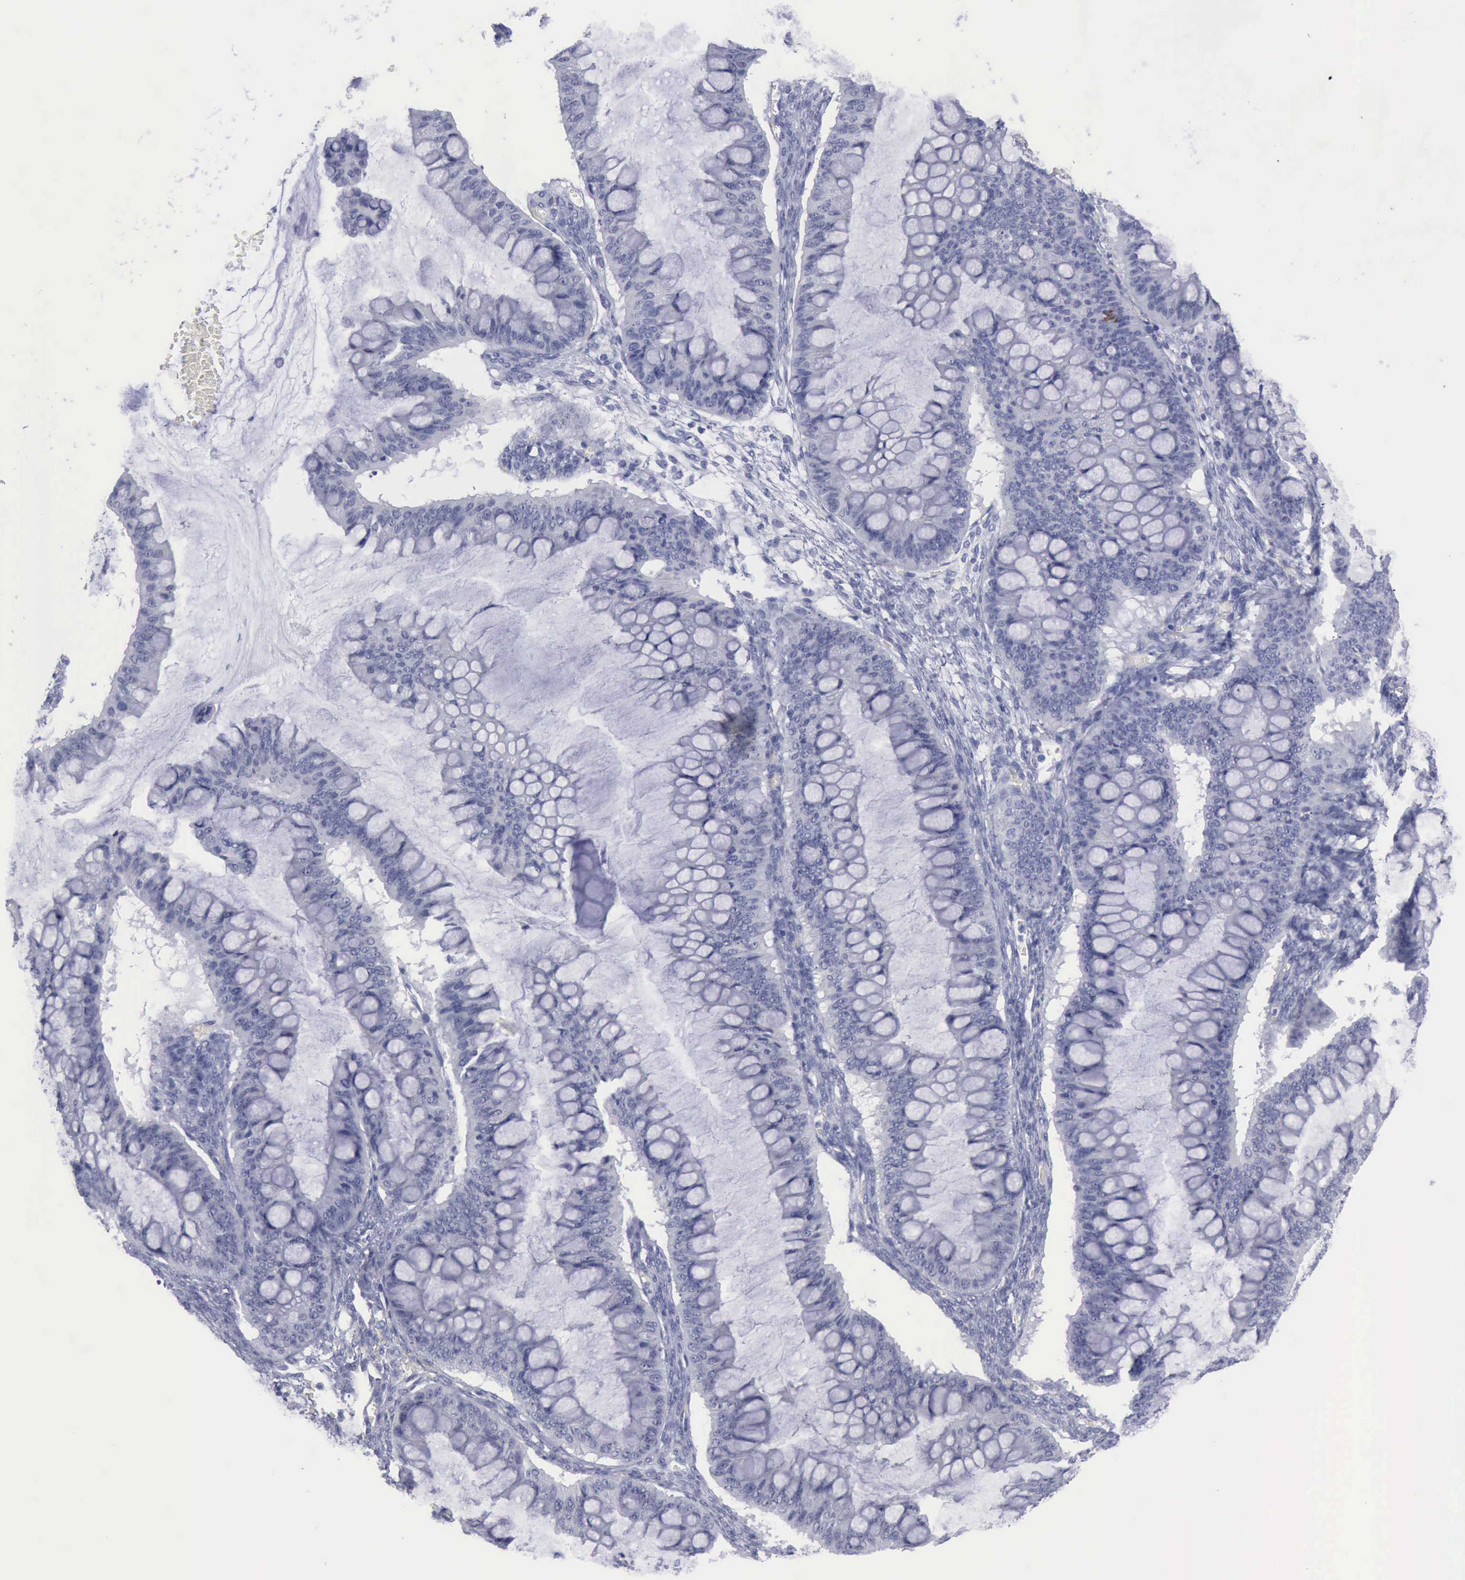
{"staining": {"intensity": "negative", "quantity": "none", "location": "none"}, "tissue": "ovarian cancer", "cell_type": "Tumor cells", "image_type": "cancer", "snomed": [{"axis": "morphology", "description": "Cystadenocarcinoma, mucinous, NOS"}, {"axis": "topography", "description": "Ovary"}], "caption": "Tumor cells are negative for protein expression in human ovarian cancer.", "gene": "KRT13", "patient": {"sex": "female", "age": 73}}